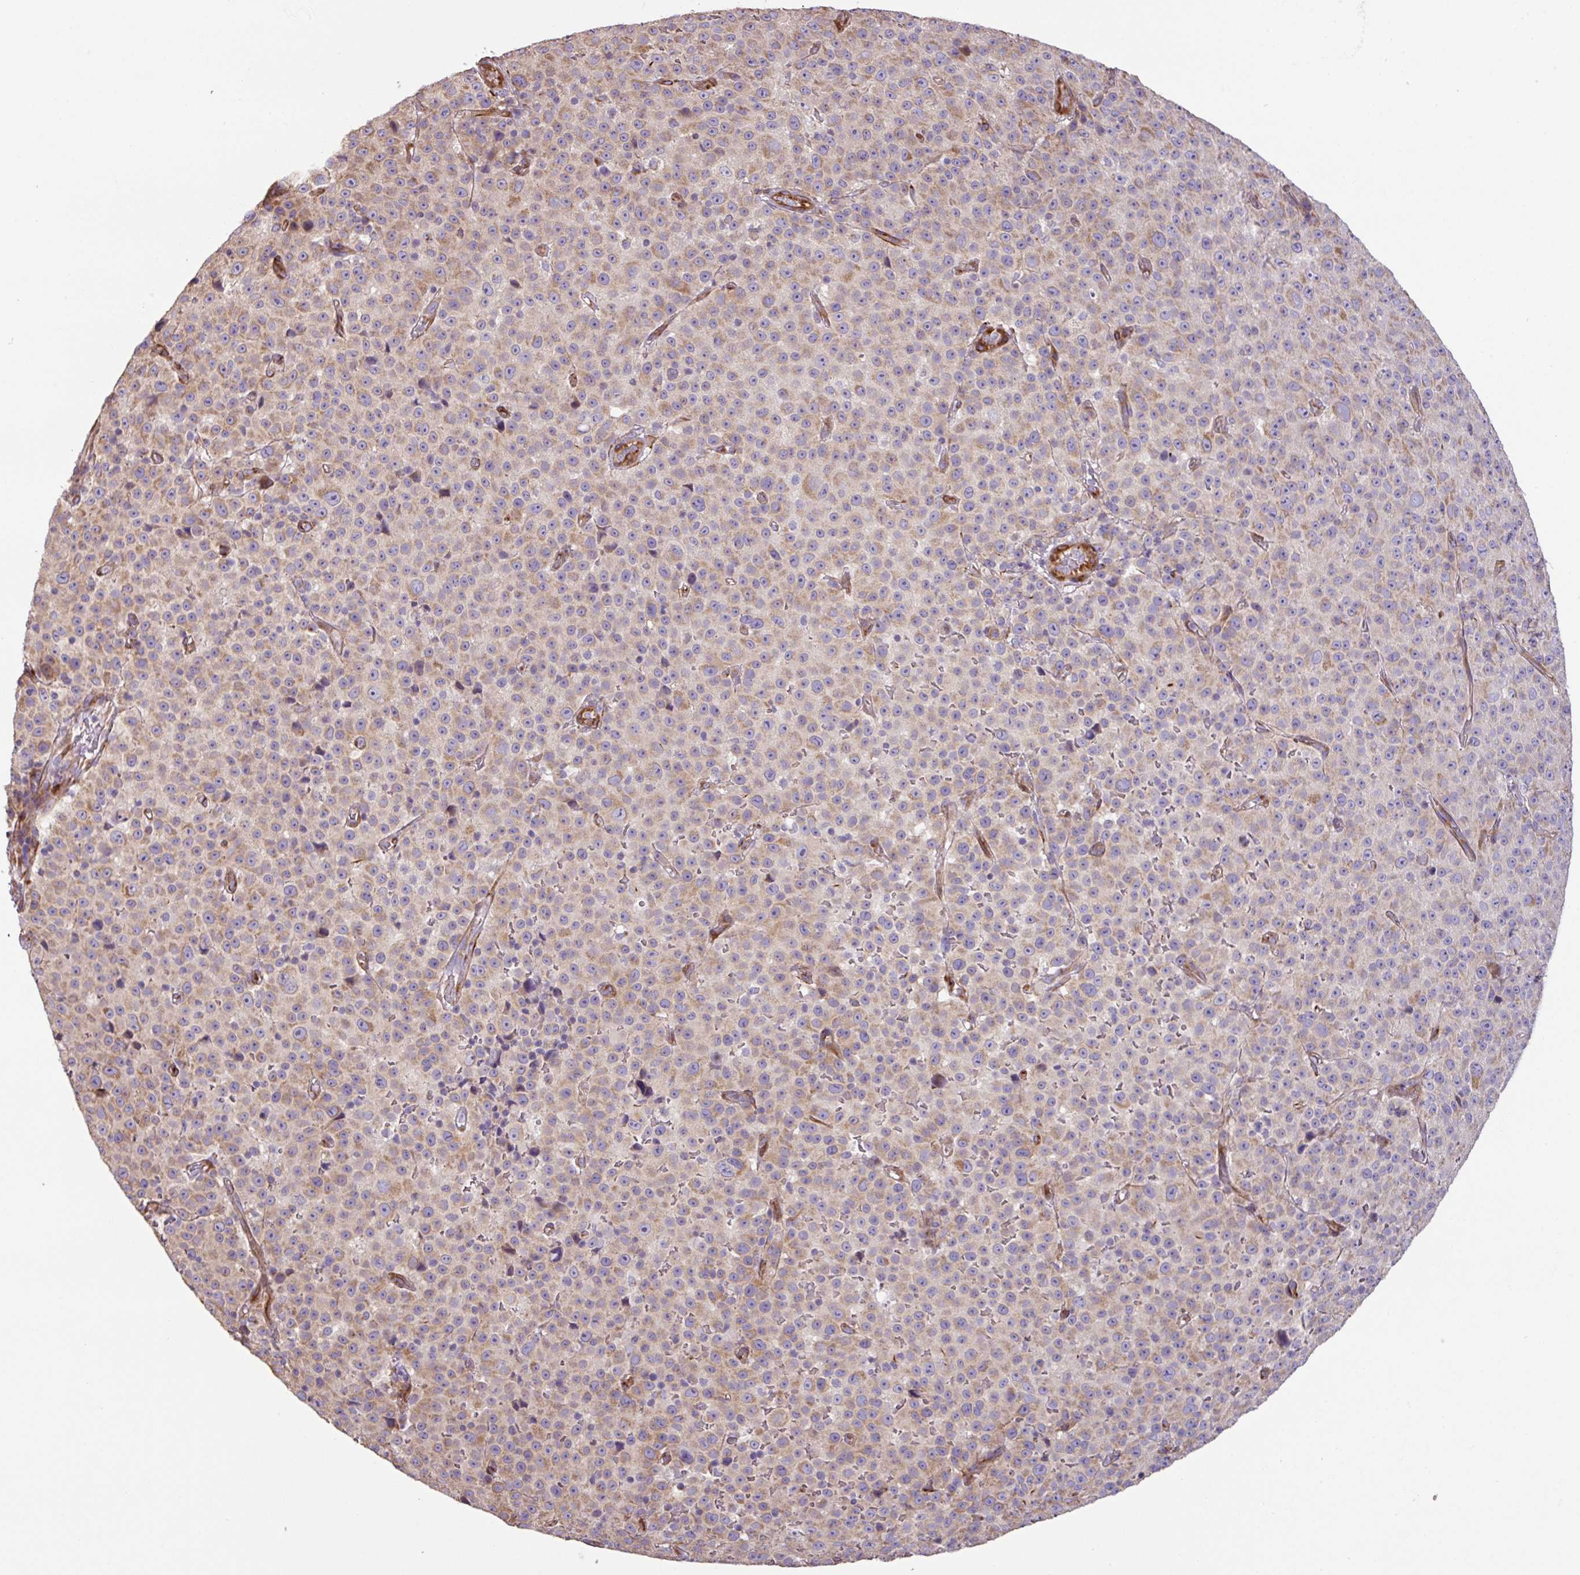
{"staining": {"intensity": "weak", "quantity": ">75%", "location": "cytoplasmic/membranous"}, "tissue": "melanoma", "cell_type": "Tumor cells", "image_type": "cancer", "snomed": [{"axis": "morphology", "description": "Malignant melanoma, Metastatic site"}, {"axis": "topography", "description": "Skin"}, {"axis": "topography", "description": "Lymph node"}], "caption": "Weak cytoplasmic/membranous staining for a protein is appreciated in approximately >75% of tumor cells of melanoma using immunohistochemistry (IHC).", "gene": "MRRF", "patient": {"sex": "male", "age": 66}}